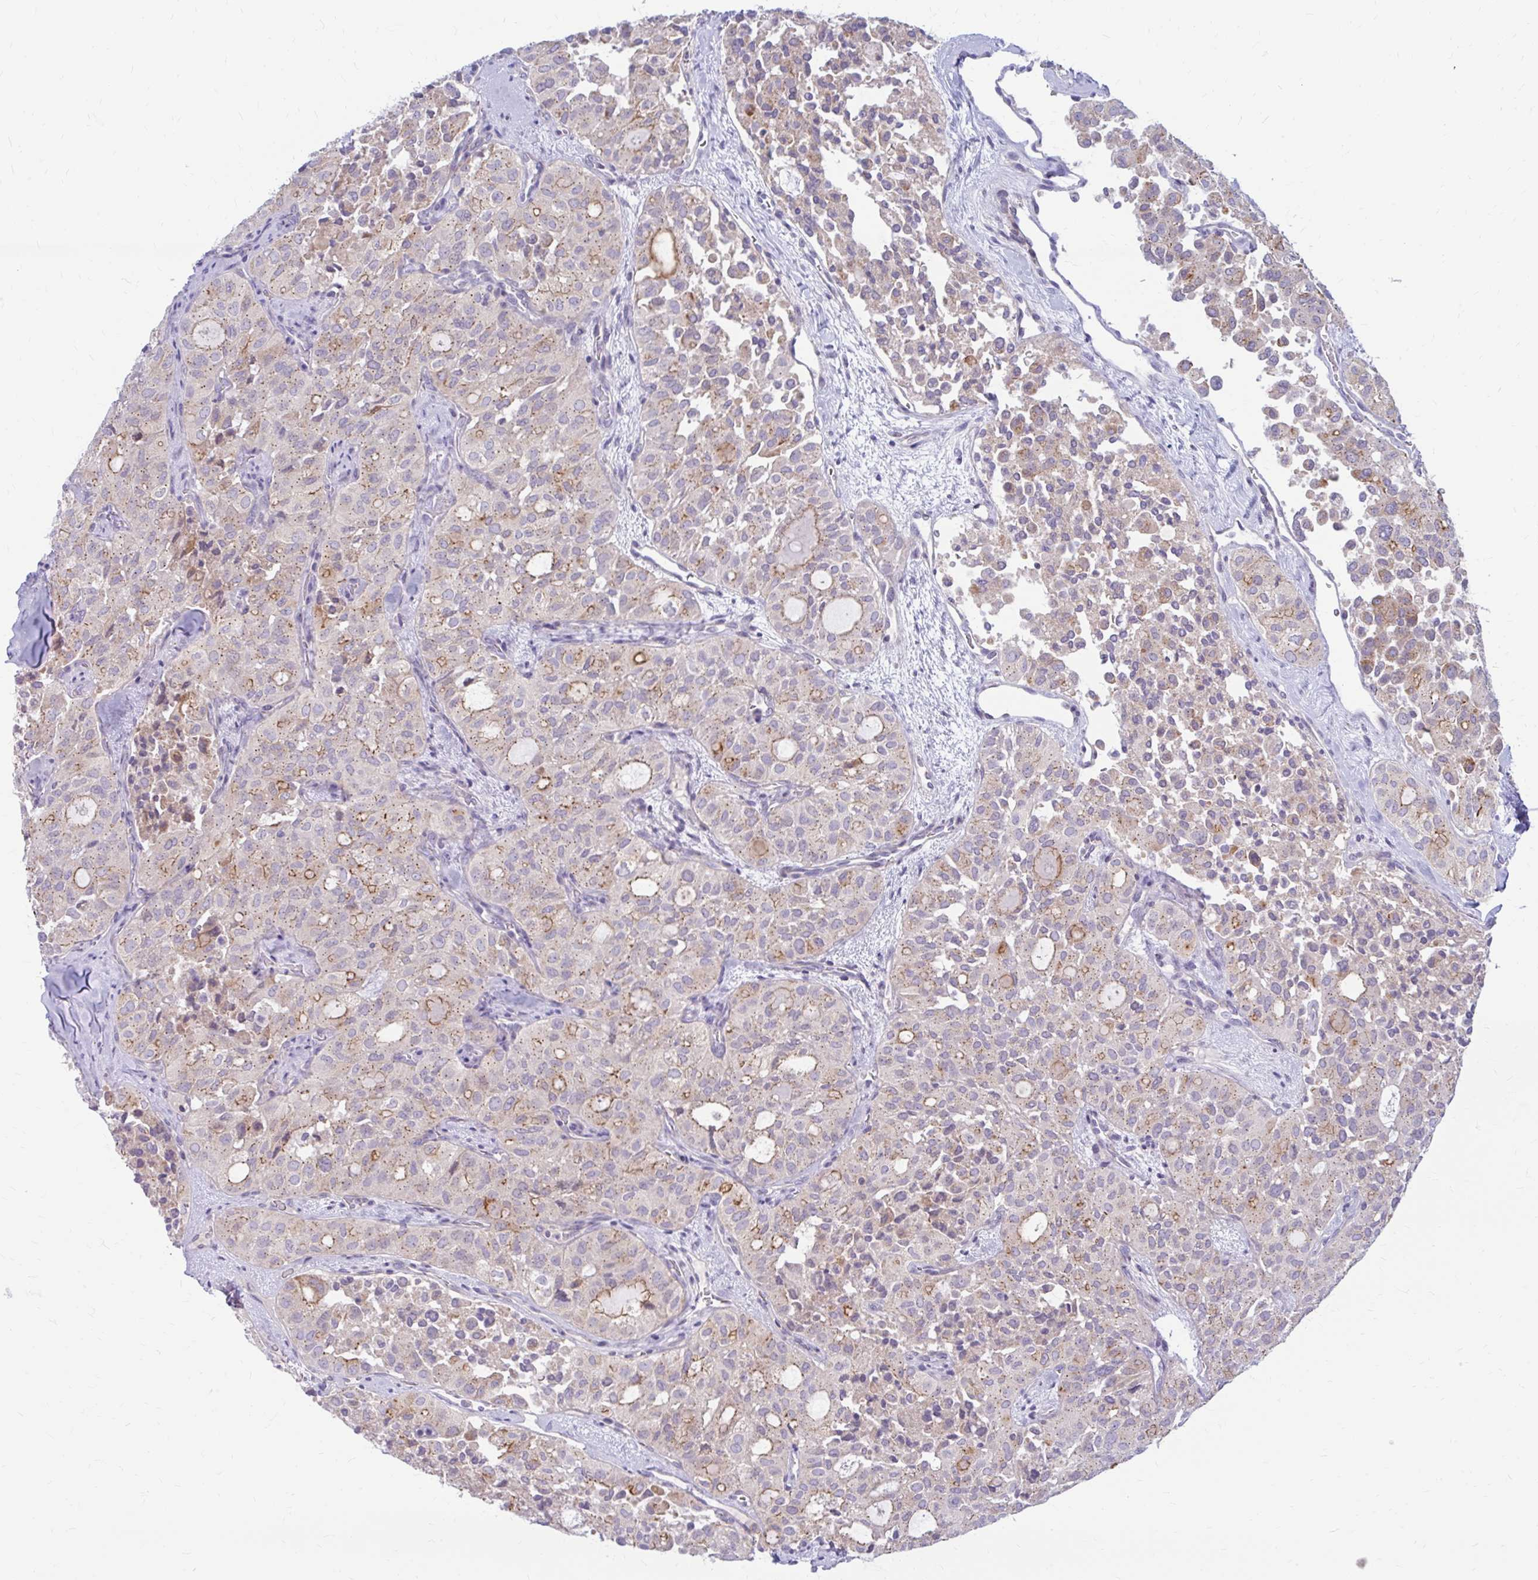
{"staining": {"intensity": "moderate", "quantity": "25%-75%", "location": "cytoplasmic/membranous"}, "tissue": "thyroid cancer", "cell_type": "Tumor cells", "image_type": "cancer", "snomed": [{"axis": "morphology", "description": "Follicular adenoma carcinoma, NOS"}, {"axis": "topography", "description": "Thyroid gland"}], "caption": "Thyroid cancer stained for a protein reveals moderate cytoplasmic/membranous positivity in tumor cells.", "gene": "RADIL", "patient": {"sex": "male", "age": 75}}